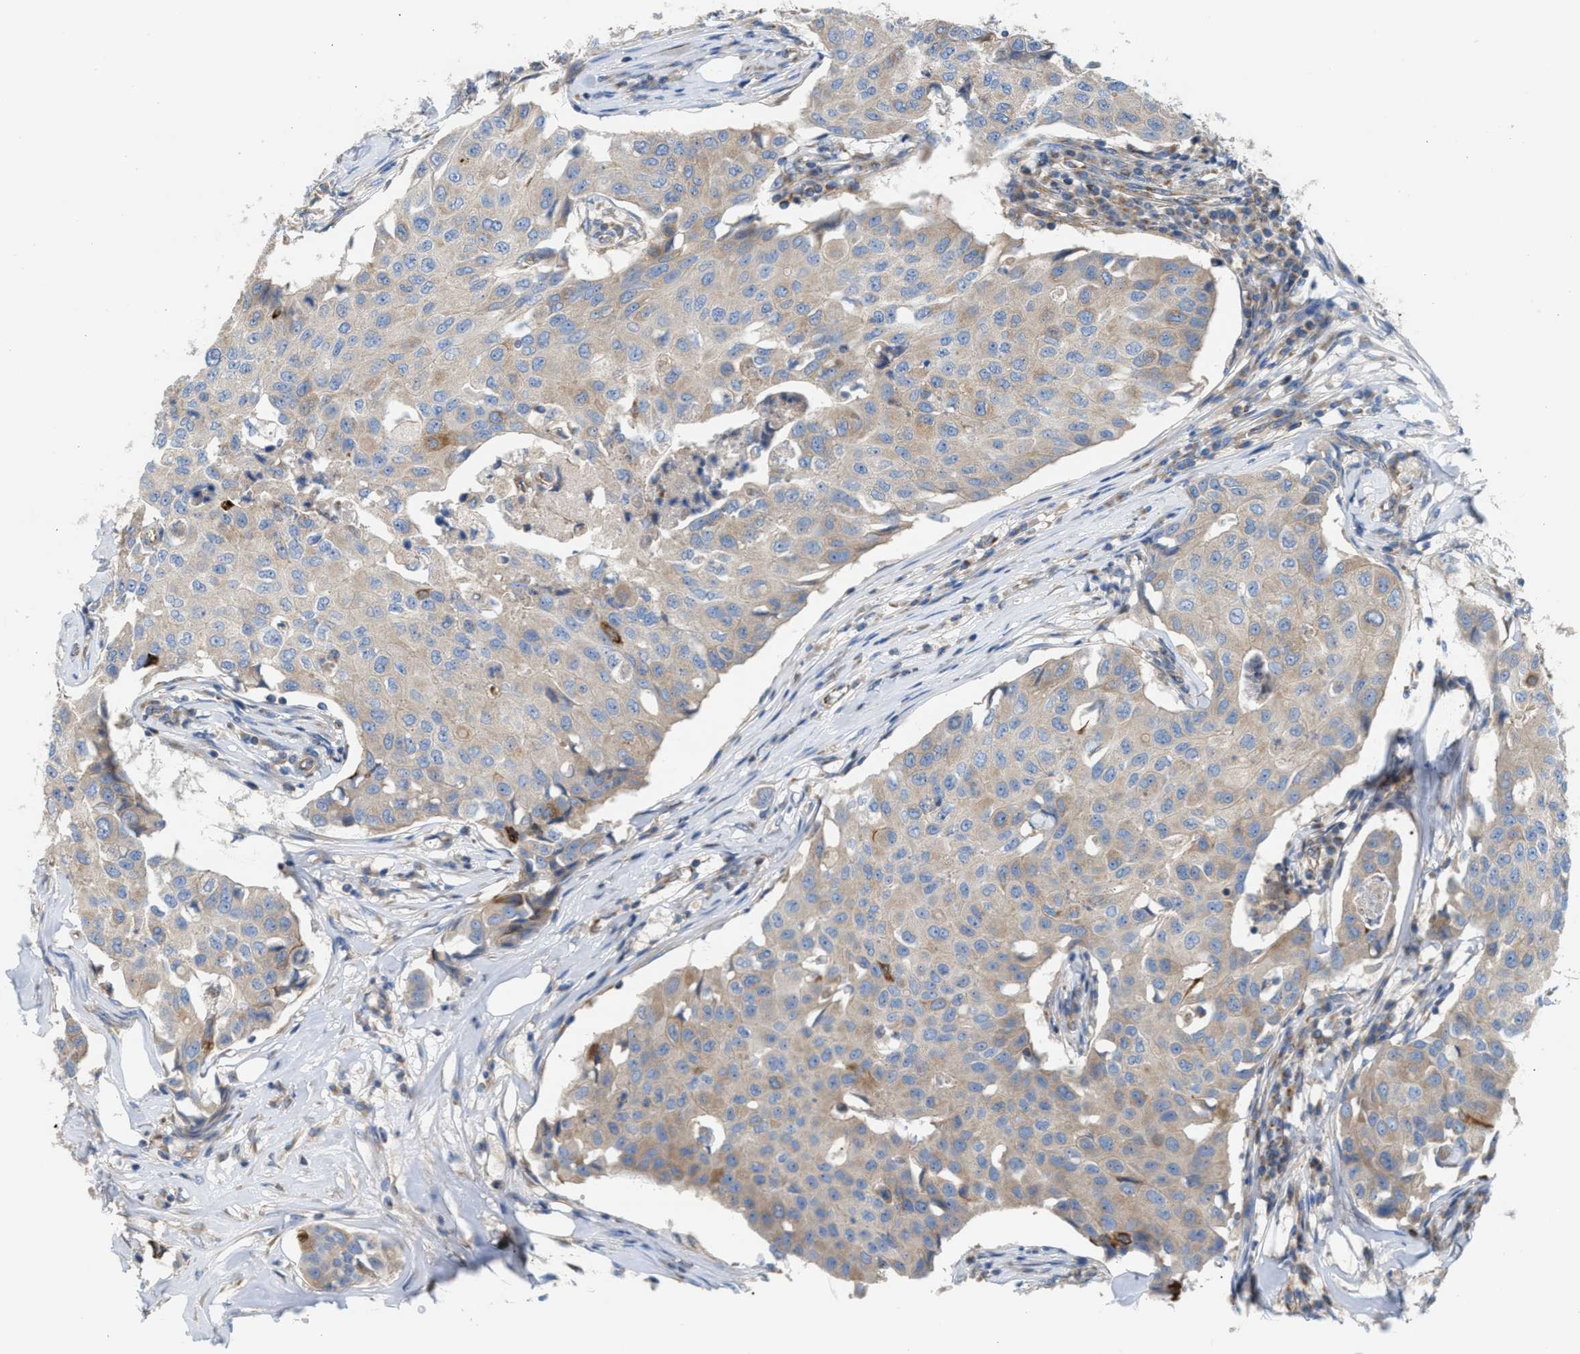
{"staining": {"intensity": "weak", "quantity": "25%-75%", "location": "cytoplasmic/membranous"}, "tissue": "breast cancer", "cell_type": "Tumor cells", "image_type": "cancer", "snomed": [{"axis": "morphology", "description": "Duct carcinoma"}, {"axis": "topography", "description": "Breast"}], "caption": "DAB (3,3'-diaminobenzidine) immunohistochemical staining of breast cancer (intraductal carcinoma) demonstrates weak cytoplasmic/membranous protein expression in about 25%-75% of tumor cells.", "gene": "TBC1D15", "patient": {"sex": "female", "age": 80}}